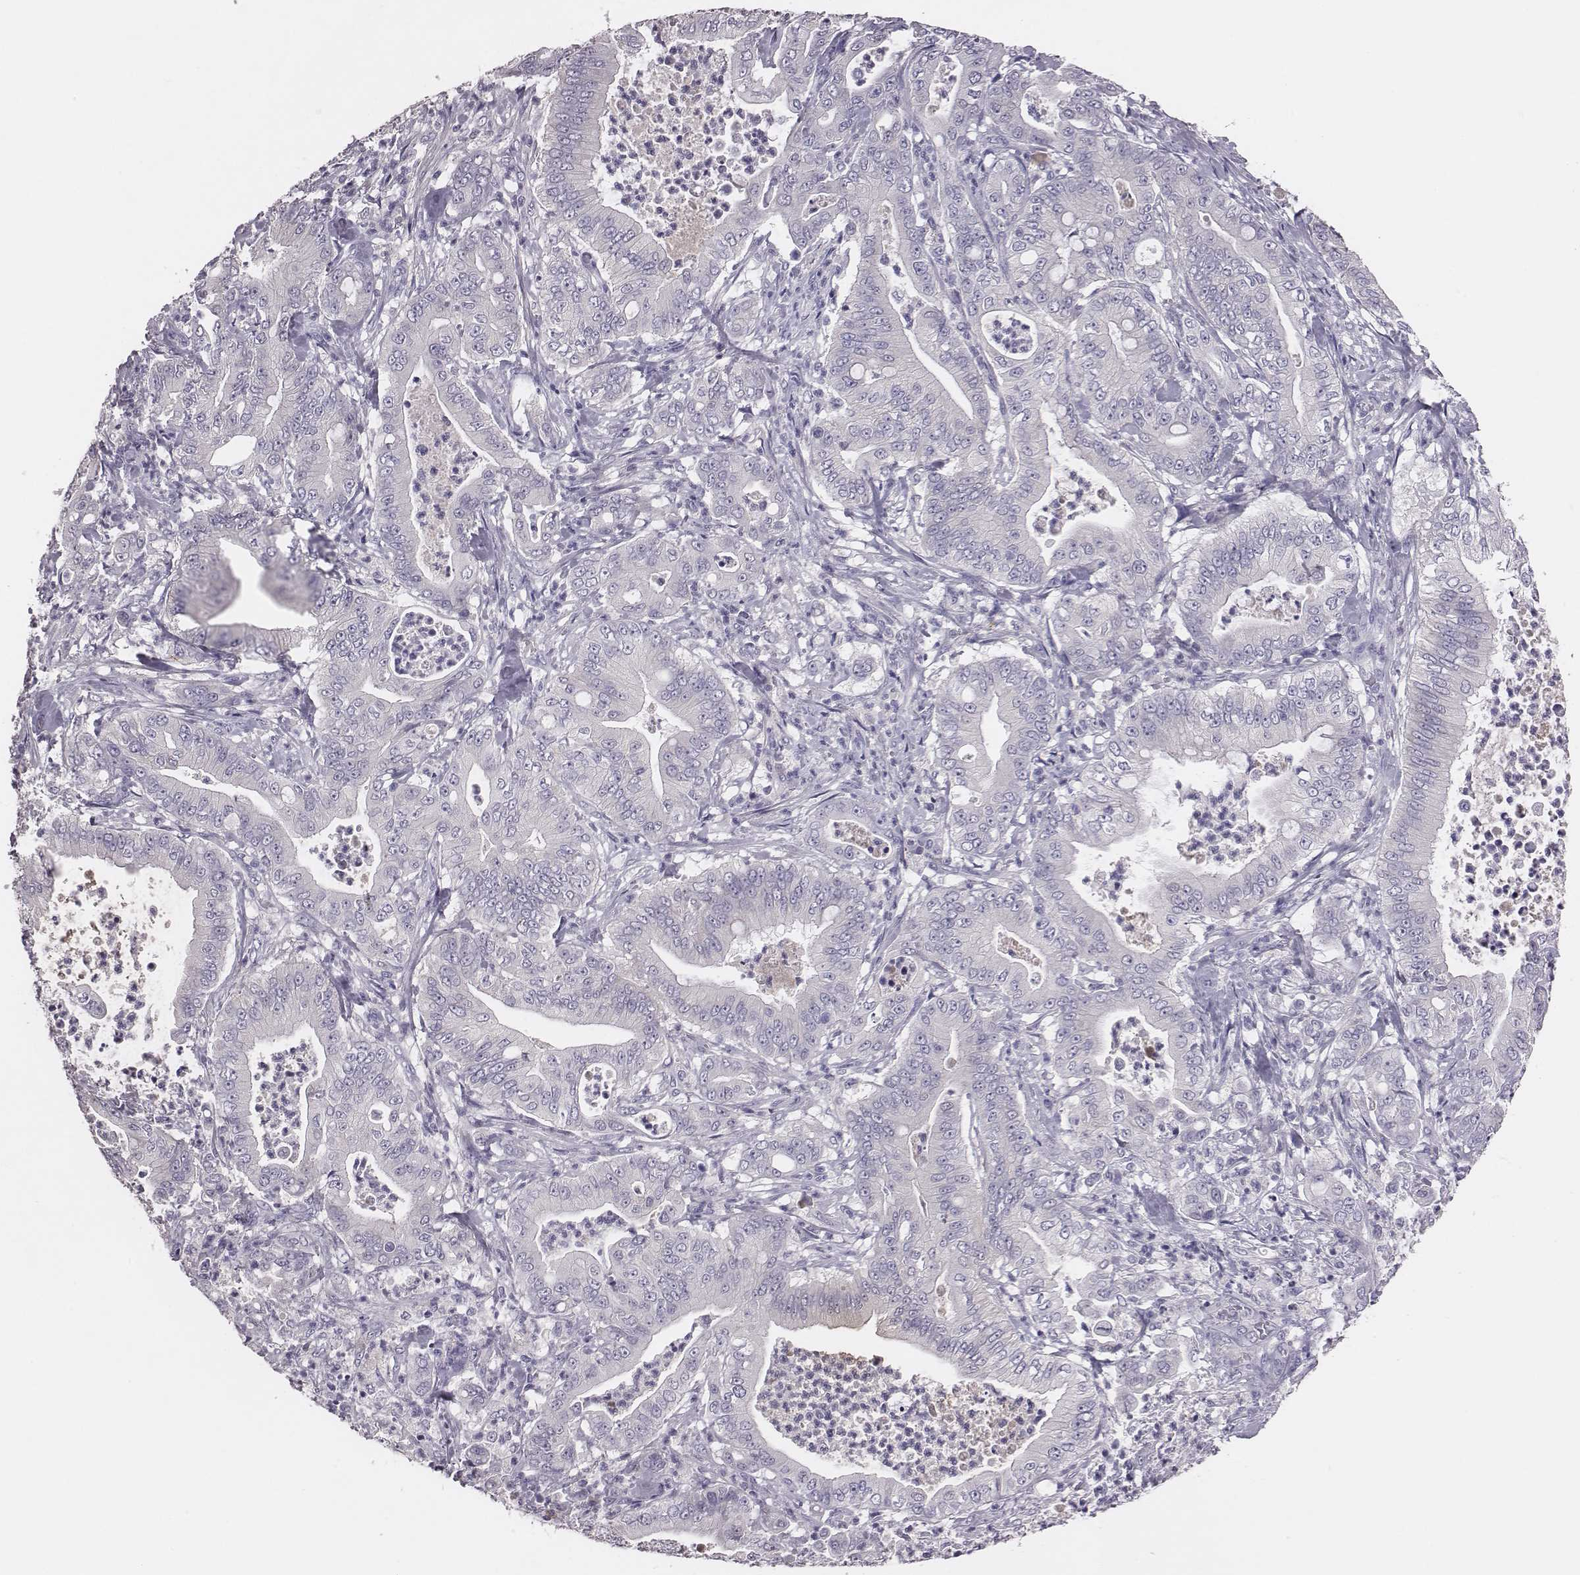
{"staining": {"intensity": "negative", "quantity": "none", "location": "none"}, "tissue": "pancreatic cancer", "cell_type": "Tumor cells", "image_type": "cancer", "snomed": [{"axis": "morphology", "description": "Adenocarcinoma, NOS"}, {"axis": "topography", "description": "Pancreas"}], "caption": "Immunohistochemistry of human adenocarcinoma (pancreatic) demonstrates no positivity in tumor cells.", "gene": "EN1", "patient": {"sex": "male", "age": 71}}